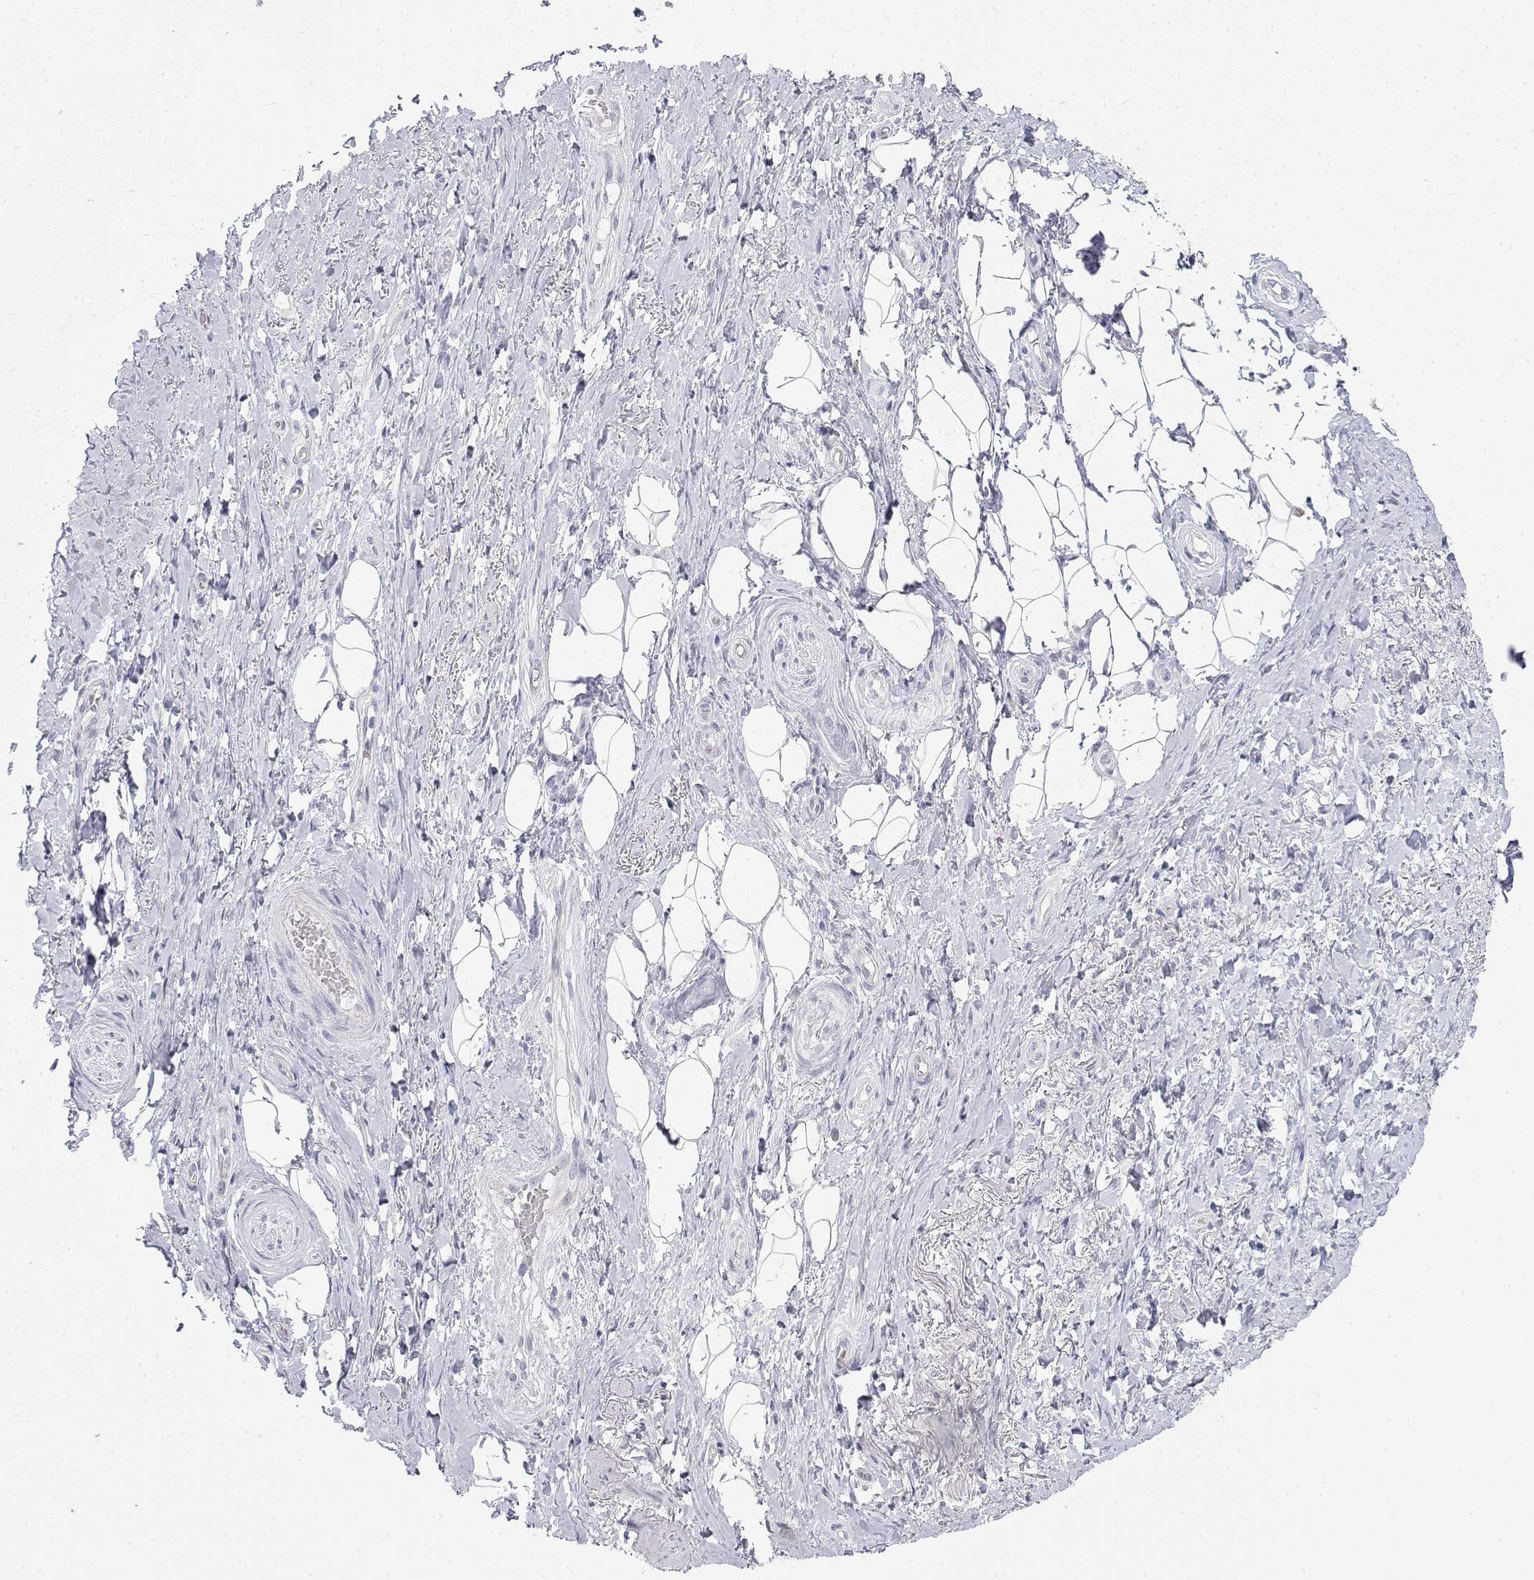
{"staining": {"intensity": "negative", "quantity": "none", "location": "none"}, "tissue": "adipose tissue", "cell_type": "Adipocytes", "image_type": "normal", "snomed": [{"axis": "morphology", "description": "Normal tissue, NOS"}, {"axis": "topography", "description": "Anal"}, {"axis": "topography", "description": "Peripheral nerve tissue"}], "caption": "A high-resolution histopathology image shows IHC staining of unremarkable adipose tissue, which reveals no significant staining in adipocytes.", "gene": "MISP", "patient": {"sex": "male", "age": 53}}